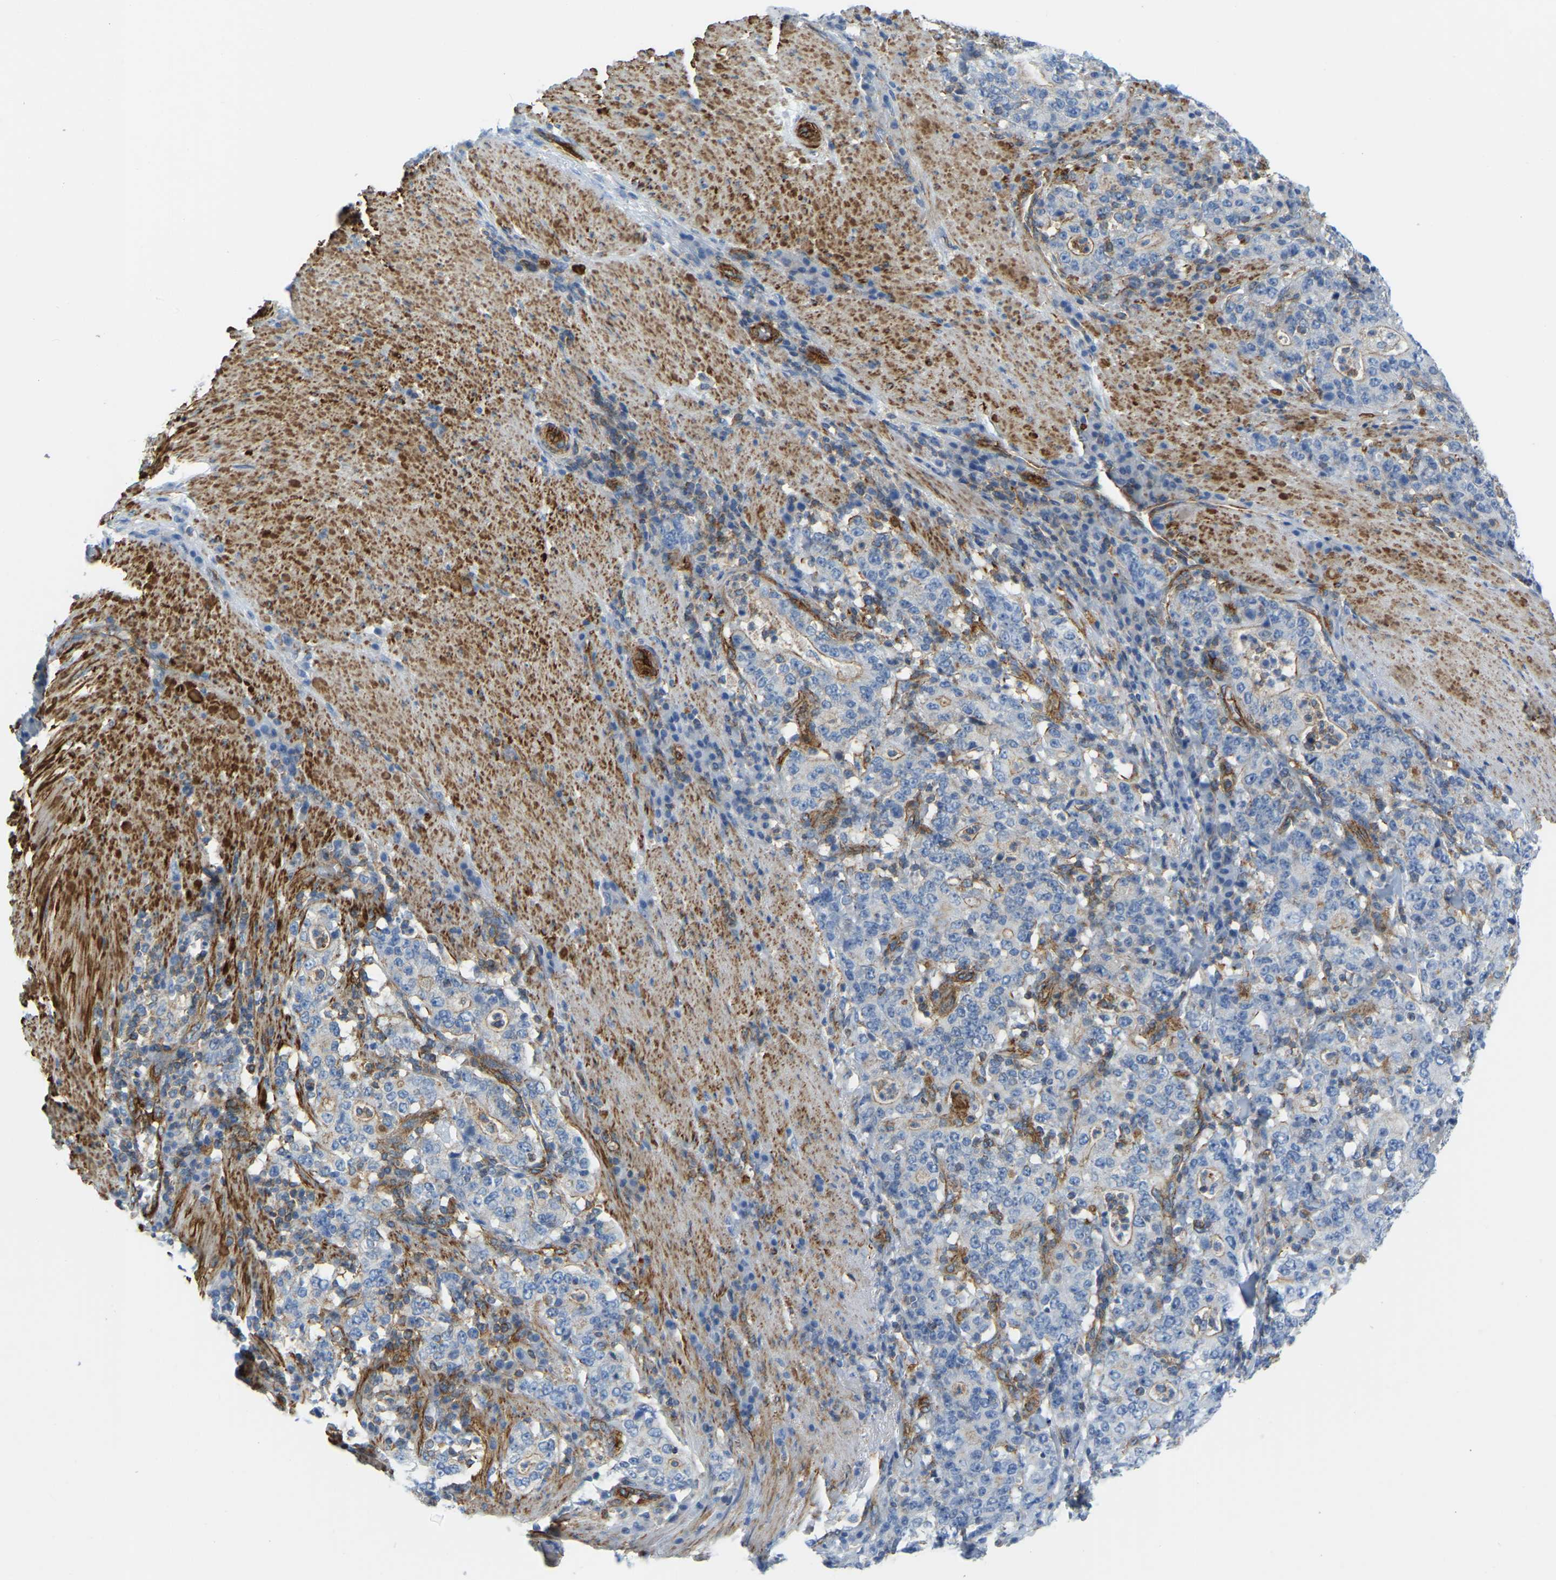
{"staining": {"intensity": "weak", "quantity": "<25%", "location": "cytoplasmic/membranous"}, "tissue": "stomach cancer", "cell_type": "Tumor cells", "image_type": "cancer", "snomed": [{"axis": "morphology", "description": "Normal tissue, NOS"}, {"axis": "morphology", "description": "Adenocarcinoma, NOS"}, {"axis": "topography", "description": "Stomach, upper"}, {"axis": "topography", "description": "Stomach"}], "caption": "An image of human stomach cancer (adenocarcinoma) is negative for staining in tumor cells. The staining was performed using DAB (3,3'-diaminobenzidine) to visualize the protein expression in brown, while the nuclei were stained in blue with hematoxylin (Magnification: 20x).", "gene": "MYL3", "patient": {"sex": "male", "age": 59}}